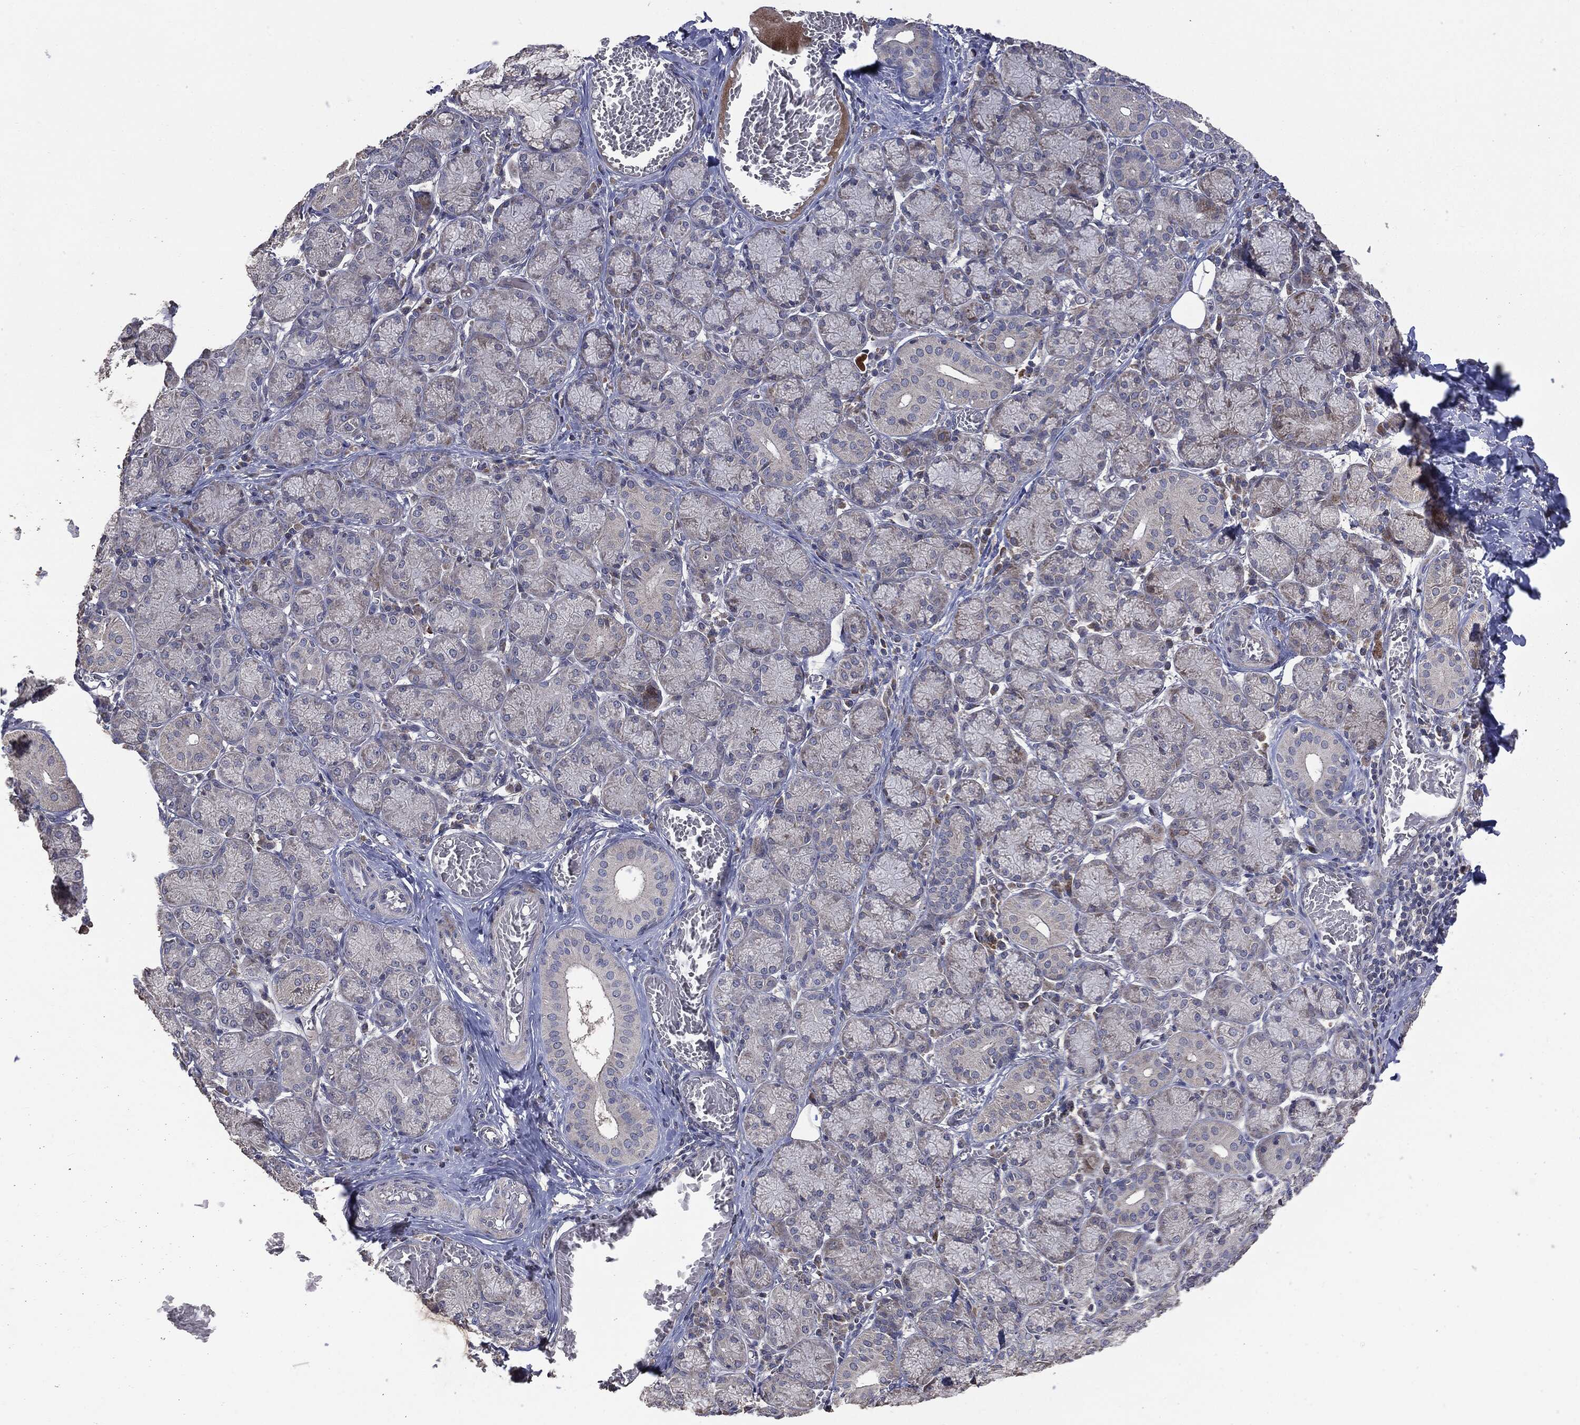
{"staining": {"intensity": "weak", "quantity": "<25%", "location": "cytoplasmic/membranous"}, "tissue": "salivary gland", "cell_type": "Glandular cells", "image_type": "normal", "snomed": [{"axis": "morphology", "description": "Normal tissue, NOS"}, {"axis": "topography", "description": "Salivary gland"}, {"axis": "topography", "description": "Peripheral nerve tissue"}], "caption": "Immunohistochemistry of normal salivary gland shows no positivity in glandular cells.", "gene": "MTOR", "patient": {"sex": "female", "age": 24}}